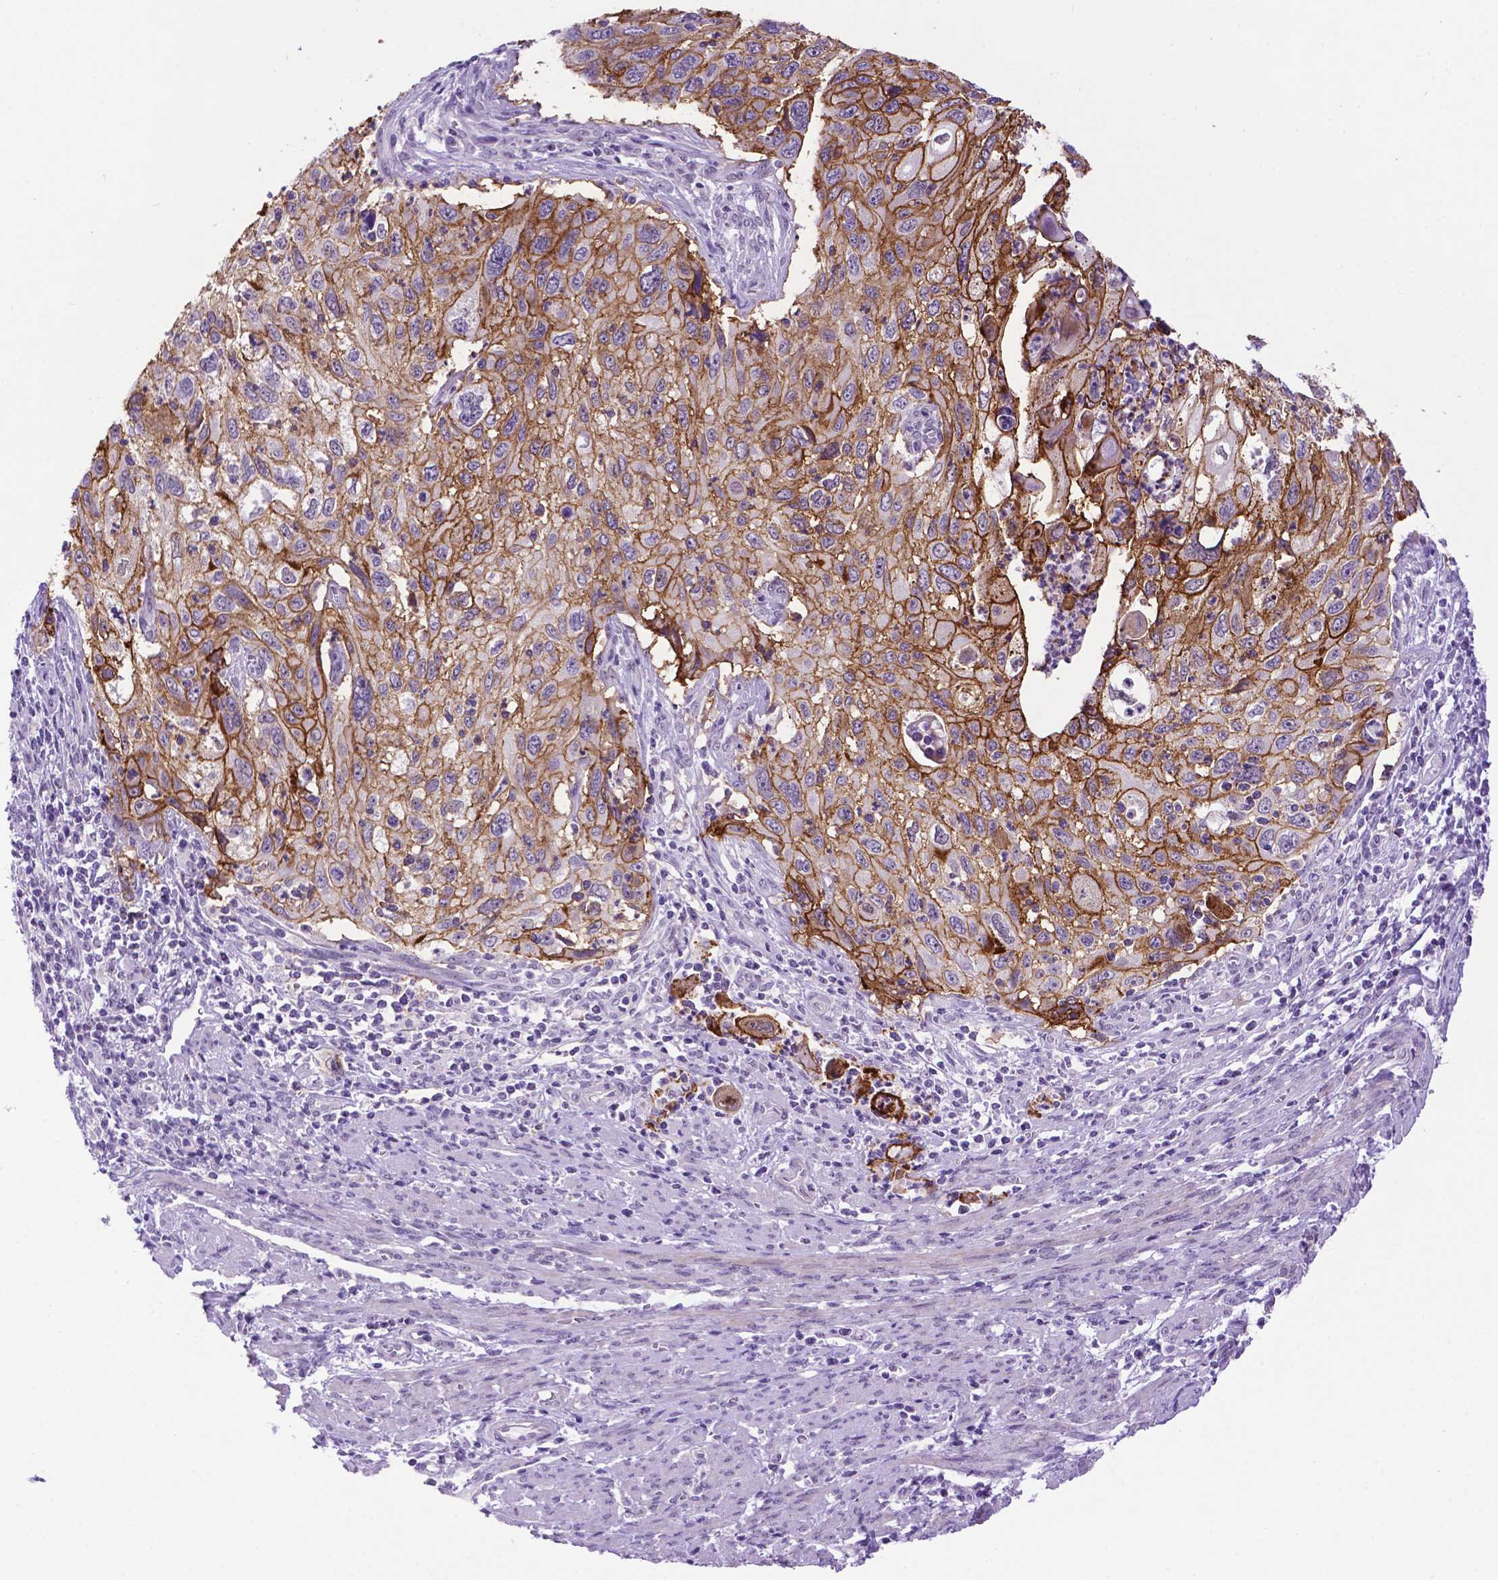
{"staining": {"intensity": "moderate", "quantity": ">75%", "location": "cytoplasmic/membranous"}, "tissue": "cervical cancer", "cell_type": "Tumor cells", "image_type": "cancer", "snomed": [{"axis": "morphology", "description": "Squamous cell carcinoma, NOS"}, {"axis": "topography", "description": "Cervix"}], "caption": "Immunohistochemistry (IHC) (DAB (3,3'-diaminobenzidine)) staining of squamous cell carcinoma (cervical) reveals moderate cytoplasmic/membranous protein expression in approximately >75% of tumor cells.", "gene": "TACSTD2", "patient": {"sex": "female", "age": 70}}